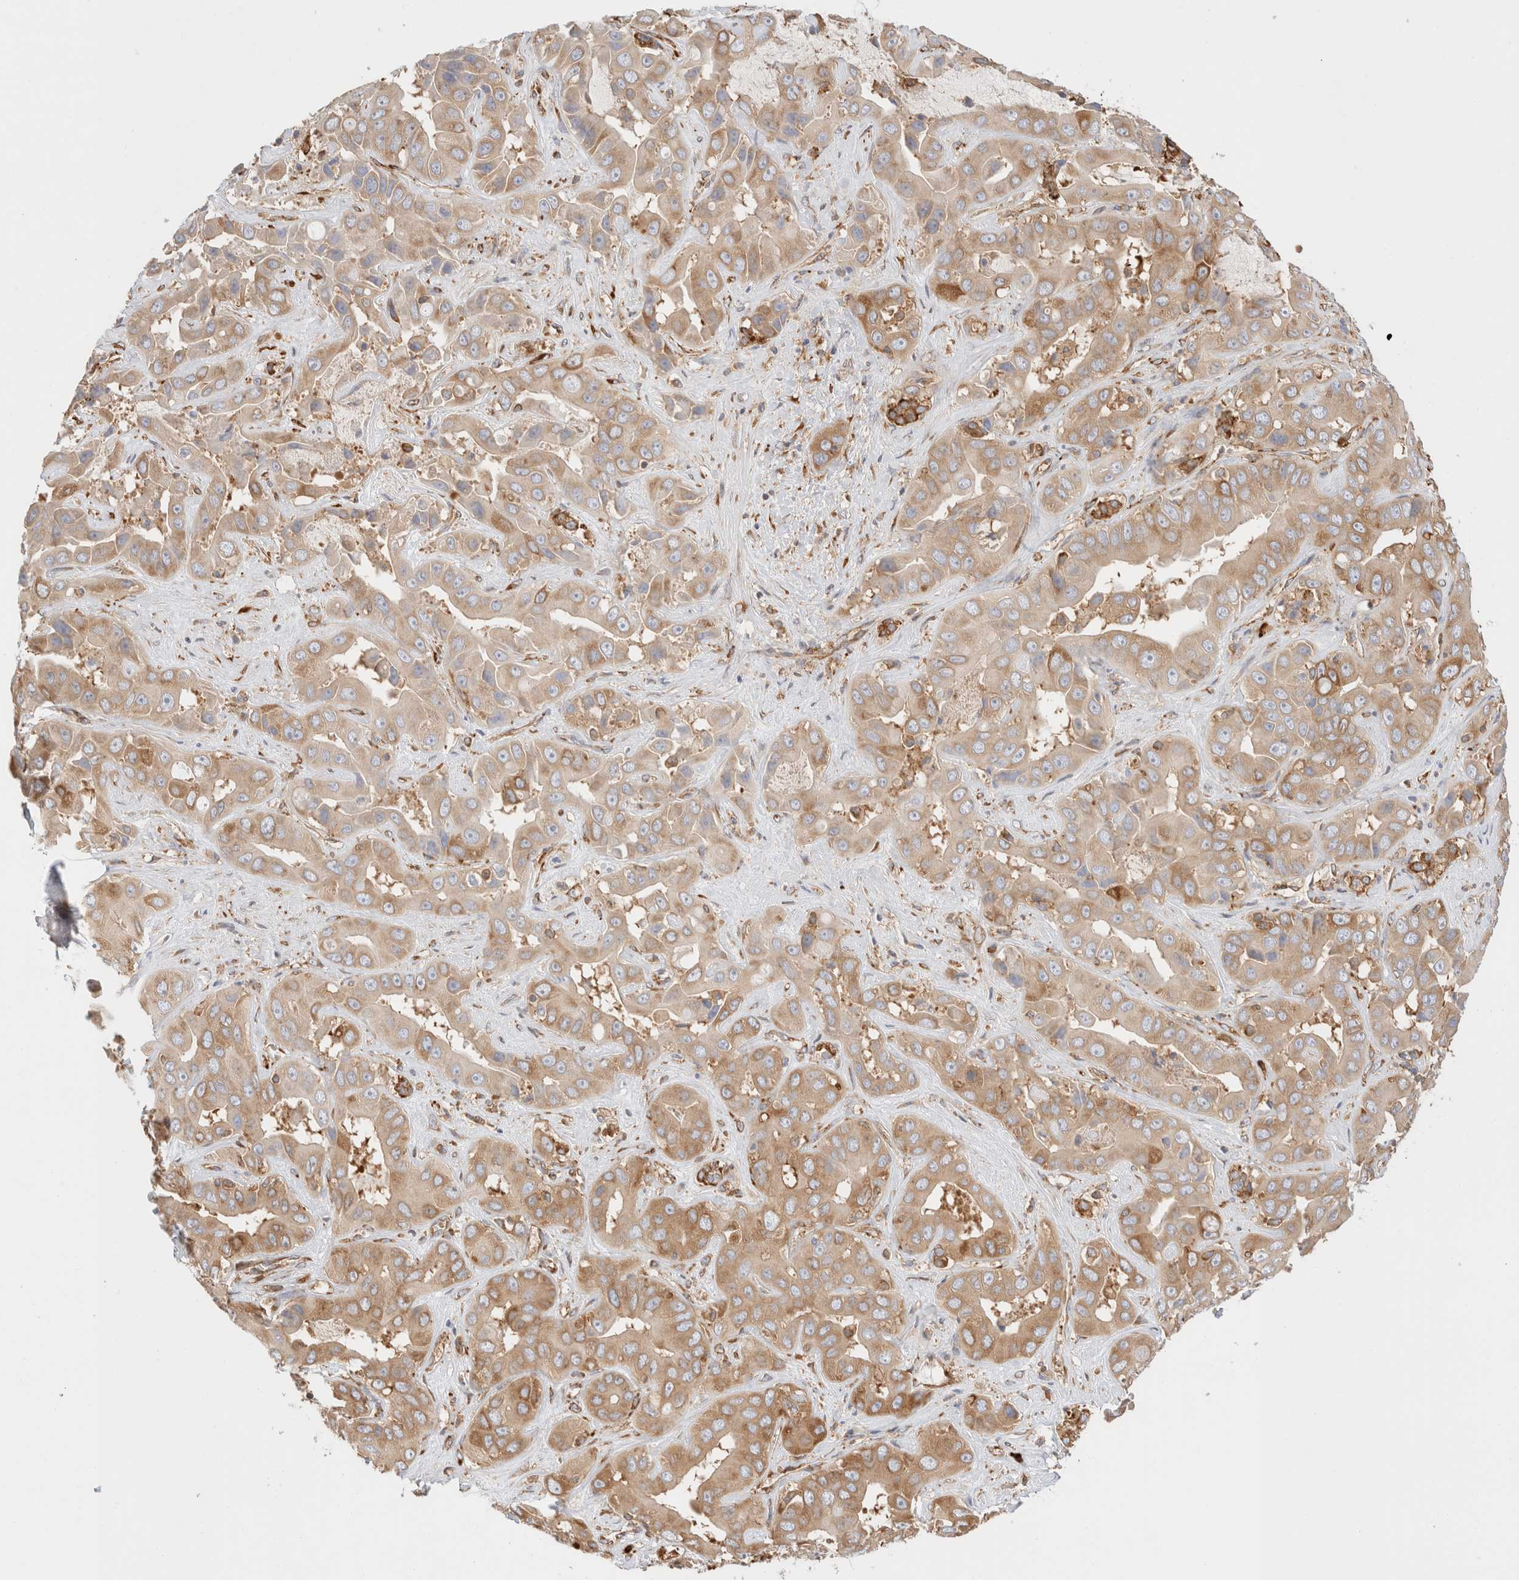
{"staining": {"intensity": "moderate", "quantity": ">75%", "location": "cytoplasmic/membranous"}, "tissue": "liver cancer", "cell_type": "Tumor cells", "image_type": "cancer", "snomed": [{"axis": "morphology", "description": "Cholangiocarcinoma"}, {"axis": "topography", "description": "Liver"}], "caption": "This histopathology image demonstrates liver cancer stained with immunohistochemistry to label a protein in brown. The cytoplasmic/membranous of tumor cells show moderate positivity for the protein. Nuclei are counter-stained blue.", "gene": "ZC2HC1A", "patient": {"sex": "female", "age": 52}}